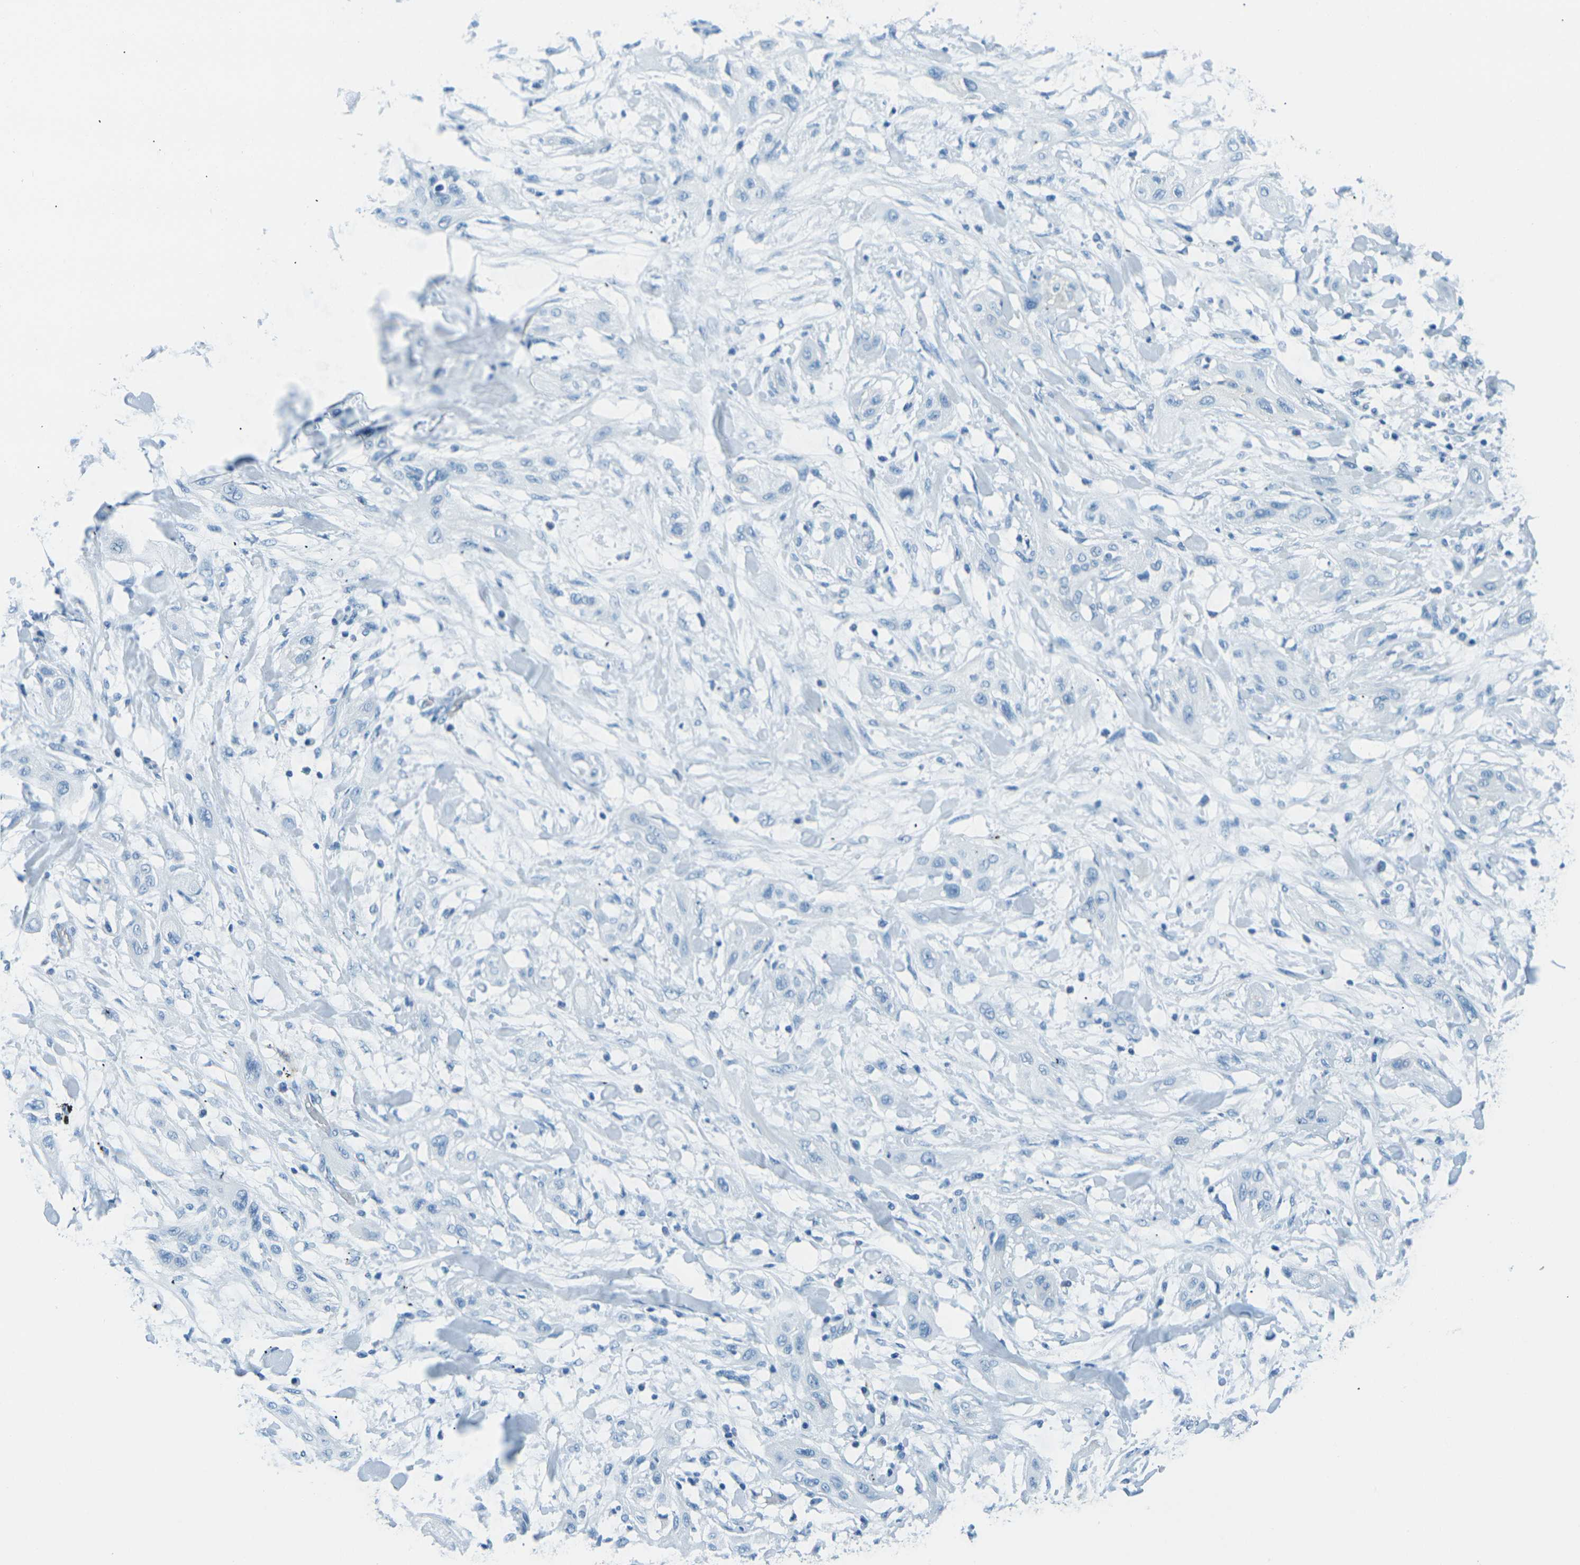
{"staining": {"intensity": "negative", "quantity": "none", "location": "none"}, "tissue": "lung cancer", "cell_type": "Tumor cells", "image_type": "cancer", "snomed": [{"axis": "morphology", "description": "Squamous cell carcinoma, NOS"}, {"axis": "topography", "description": "Lung"}], "caption": "This is an IHC image of squamous cell carcinoma (lung). There is no expression in tumor cells.", "gene": "OCLN", "patient": {"sex": "female", "age": 47}}